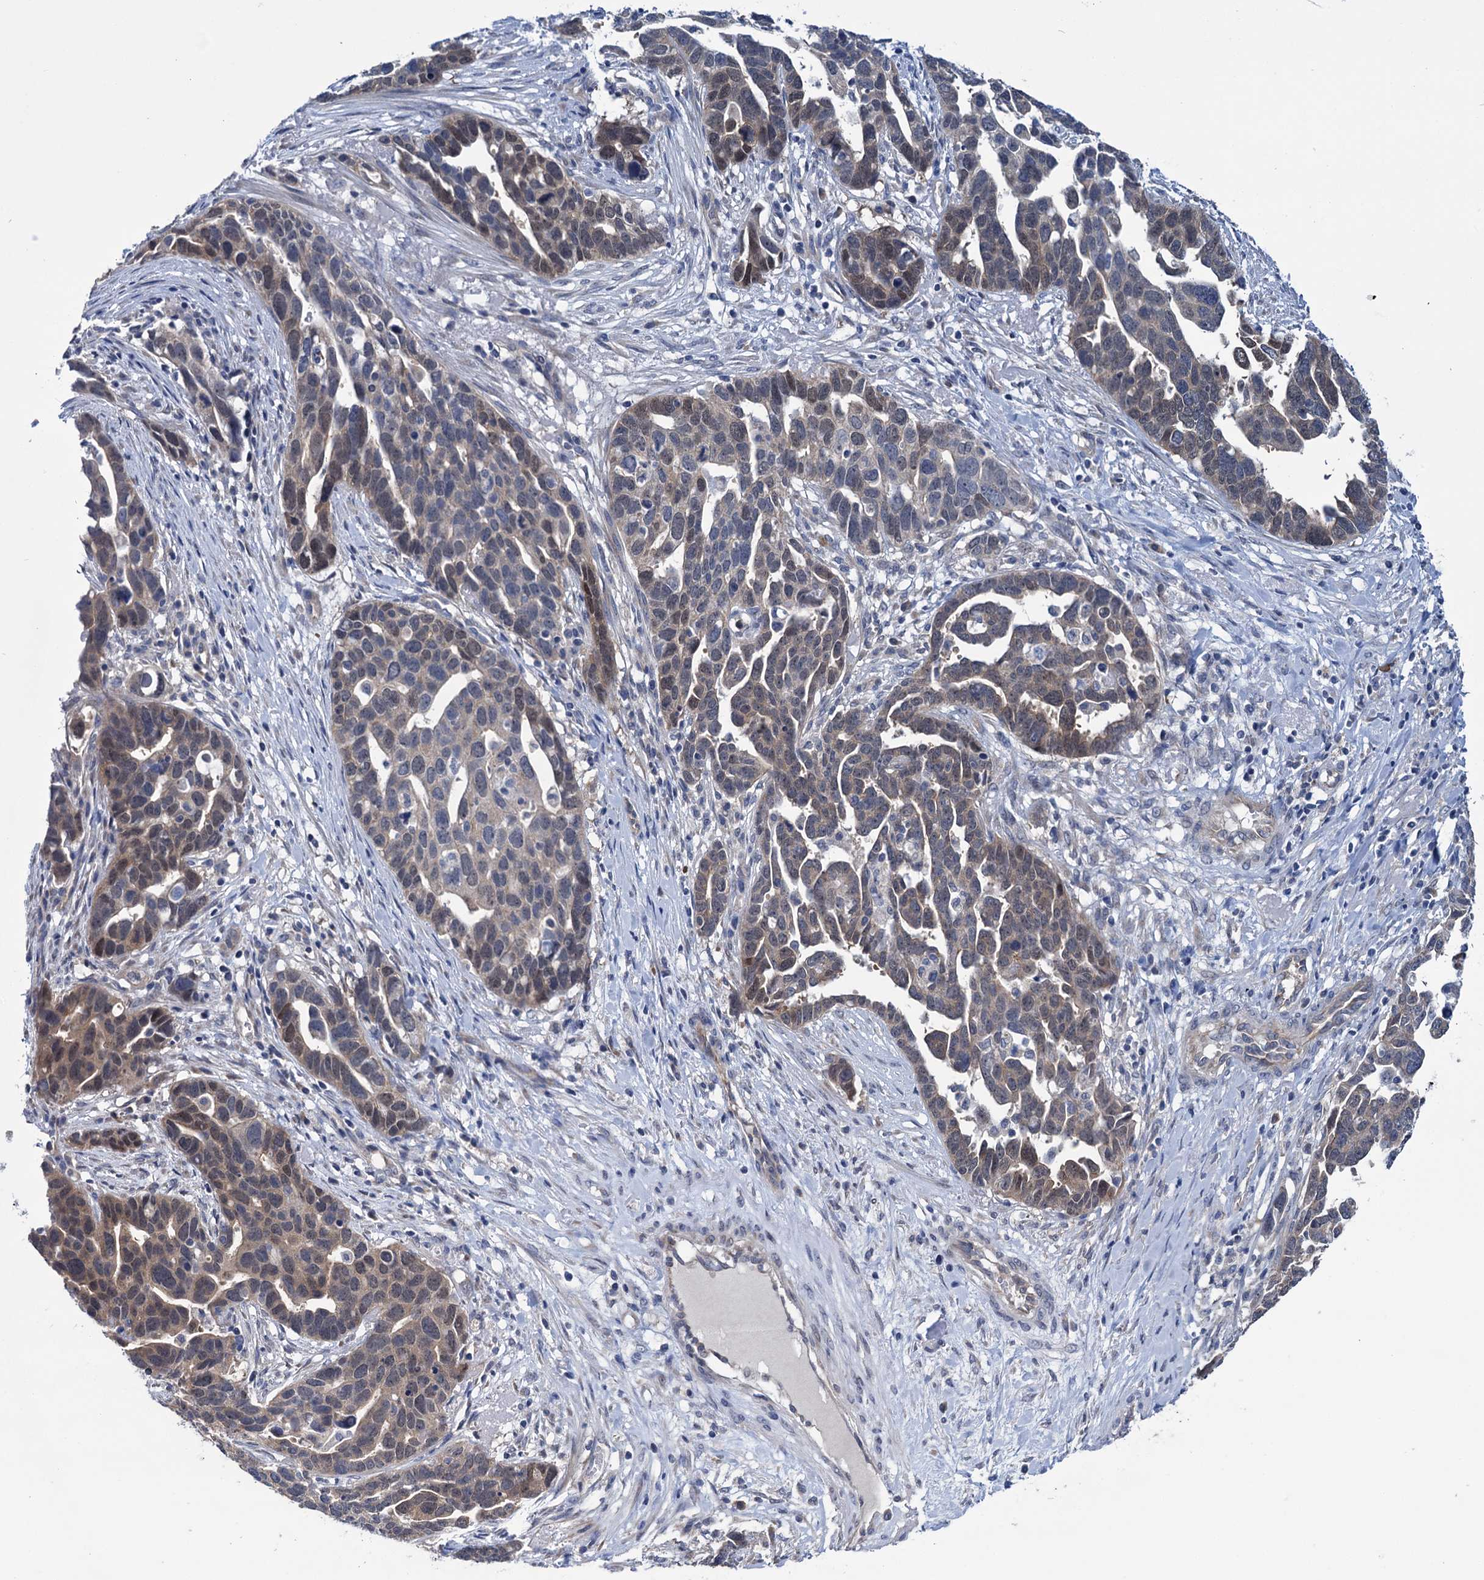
{"staining": {"intensity": "weak", "quantity": "25%-75%", "location": "cytoplasmic/membranous"}, "tissue": "ovarian cancer", "cell_type": "Tumor cells", "image_type": "cancer", "snomed": [{"axis": "morphology", "description": "Cystadenocarcinoma, serous, NOS"}, {"axis": "topography", "description": "Ovary"}], "caption": "Immunohistochemical staining of ovarian cancer (serous cystadenocarcinoma) shows low levels of weak cytoplasmic/membranous staining in about 25%-75% of tumor cells.", "gene": "EYA4", "patient": {"sex": "female", "age": 54}}